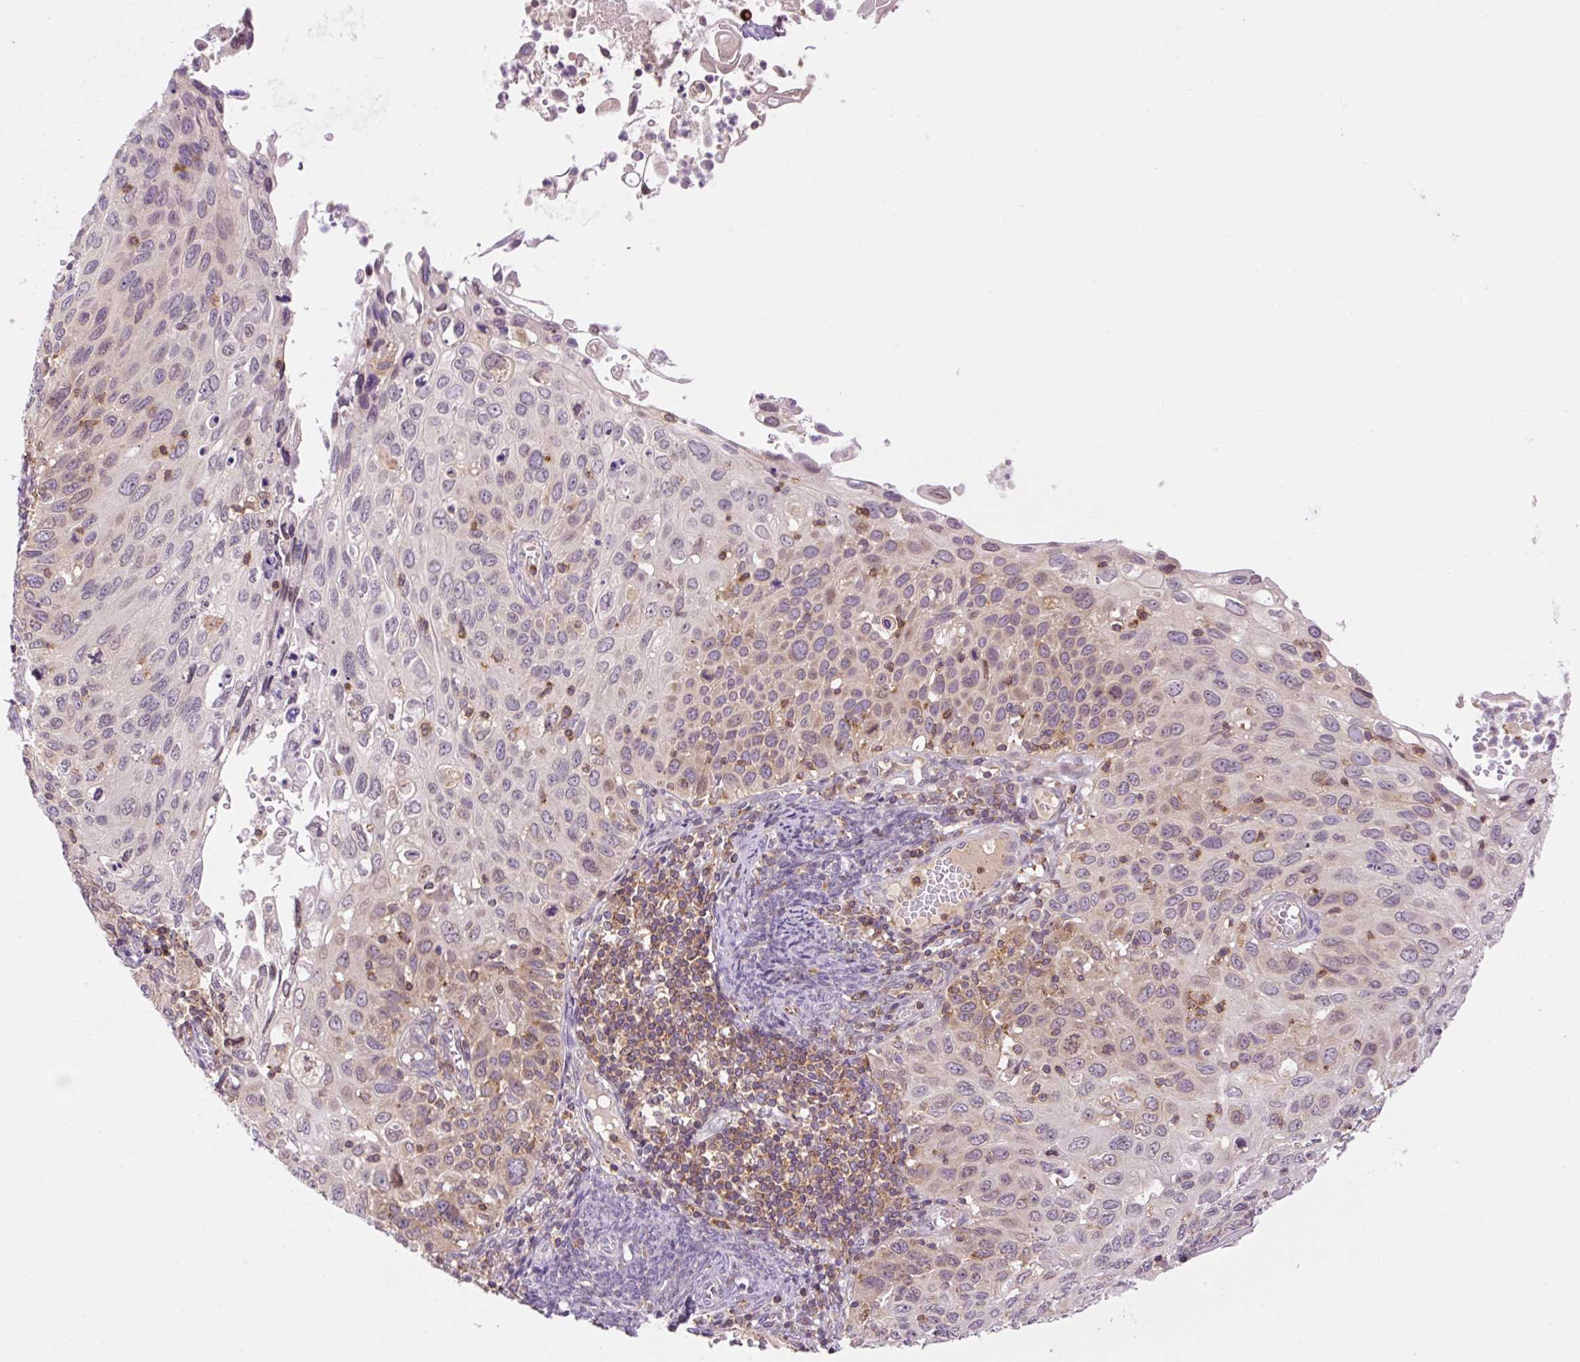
{"staining": {"intensity": "moderate", "quantity": "<25%", "location": "cytoplasmic/membranous,nuclear"}, "tissue": "cervical cancer", "cell_type": "Tumor cells", "image_type": "cancer", "snomed": [{"axis": "morphology", "description": "Squamous cell carcinoma, NOS"}, {"axis": "topography", "description": "Cervix"}], "caption": "The photomicrograph shows staining of squamous cell carcinoma (cervical), revealing moderate cytoplasmic/membranous and nuclear protein staining (brown color) within tumor cells. (Stains: DAB in brown, nuclei in blue, Microscopy: brightfield microscopy at high magnification).", "gene": "CARD11", "patient": {"sex": "female", "age": 70}}